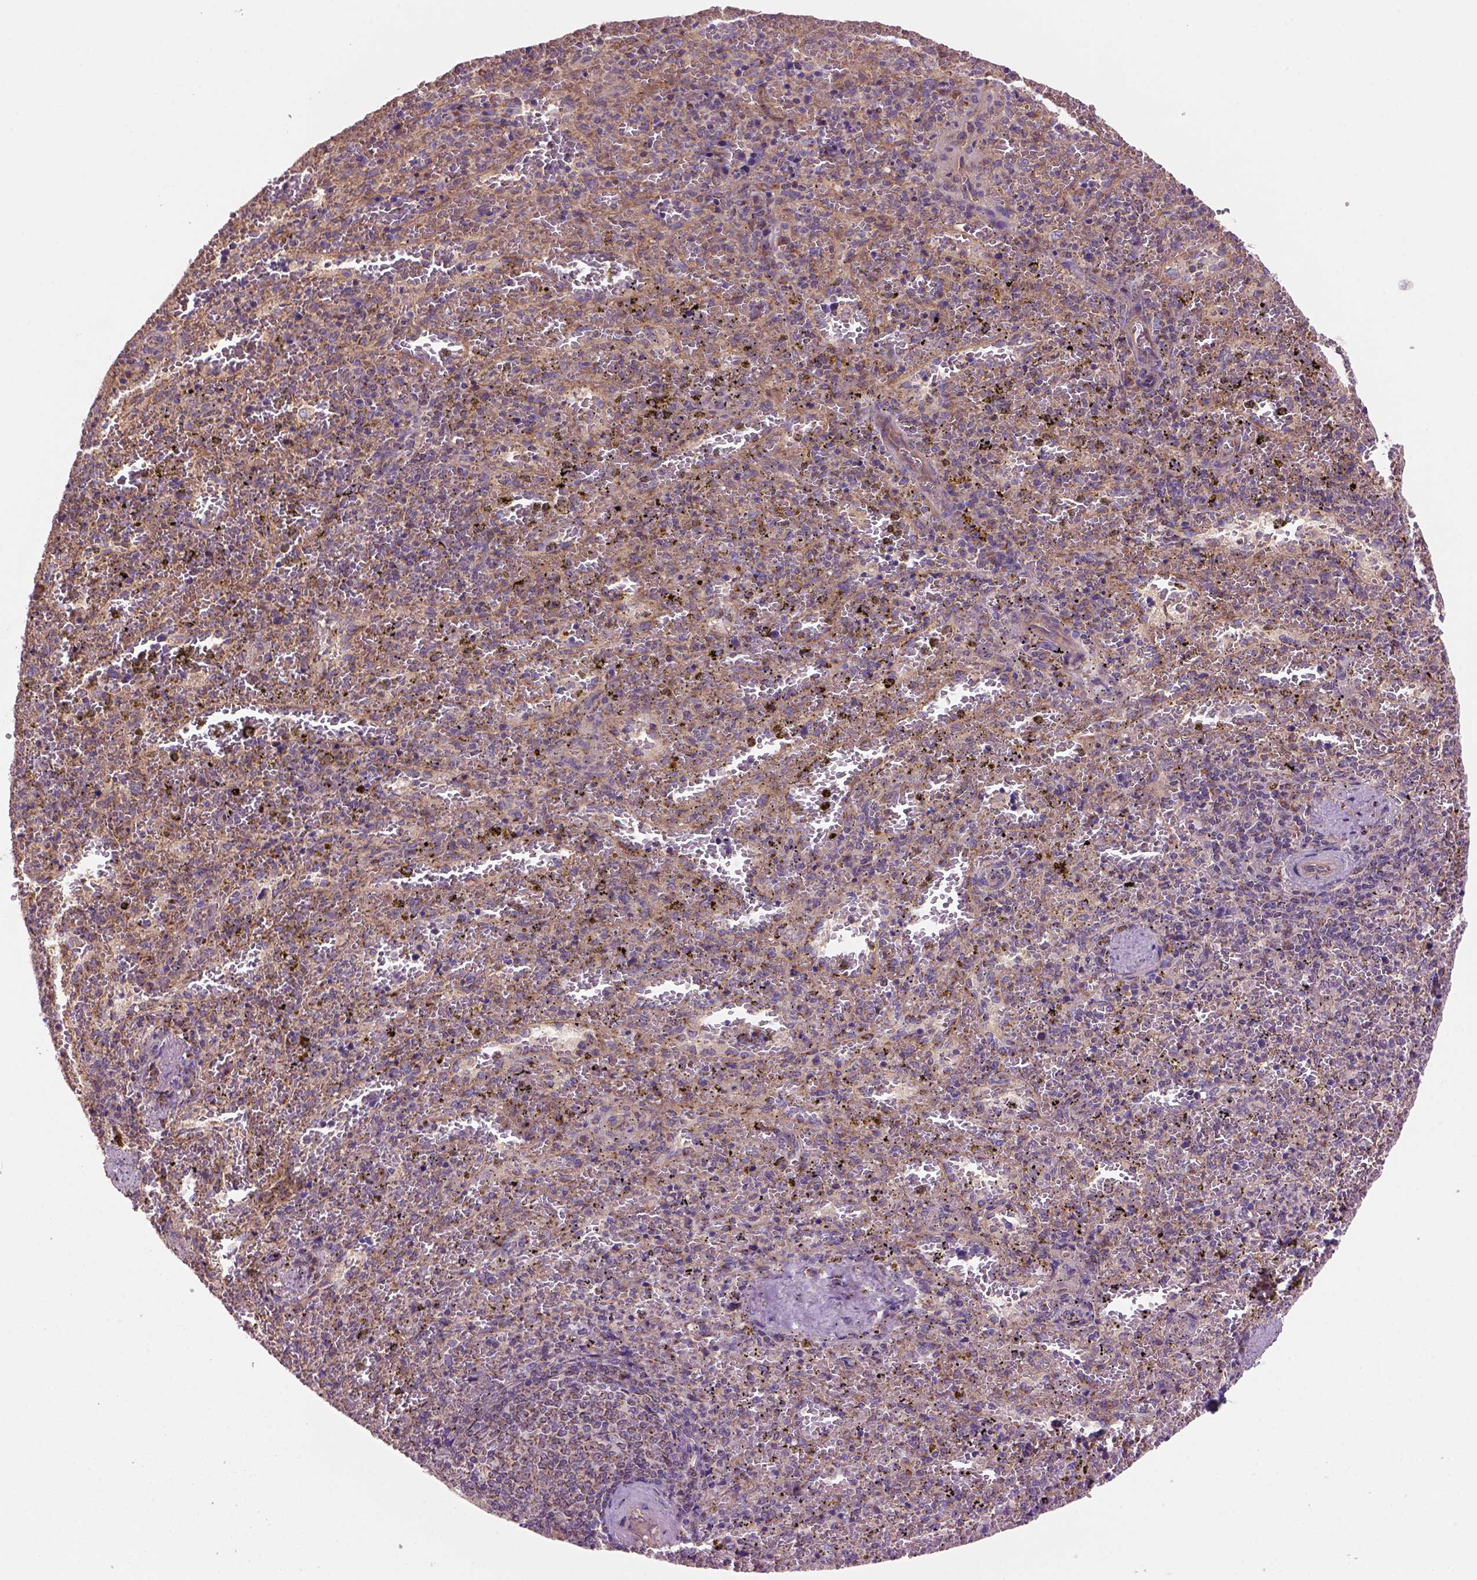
{"staining": {"intensity": "moderate", "quantity": "25%-75%", "location": "cytoplasmic/membranous"}, "tissue": "spleen", "cell_type": "Cells in red pulp", "image_type": "normal", "snomed": [{"axis": "morphology", "description": "Normal tissue, NOS"}, {"axis": "topography", "description": "Spleen"}], "caption": "Cells in red pulp demonstrate medium levels of moderate cytoplasmic/membranous staining in about 25%-75% of cells in benign spleen.", "gene": "WARS2", "patient": {"sex": "female", "age": 50}}